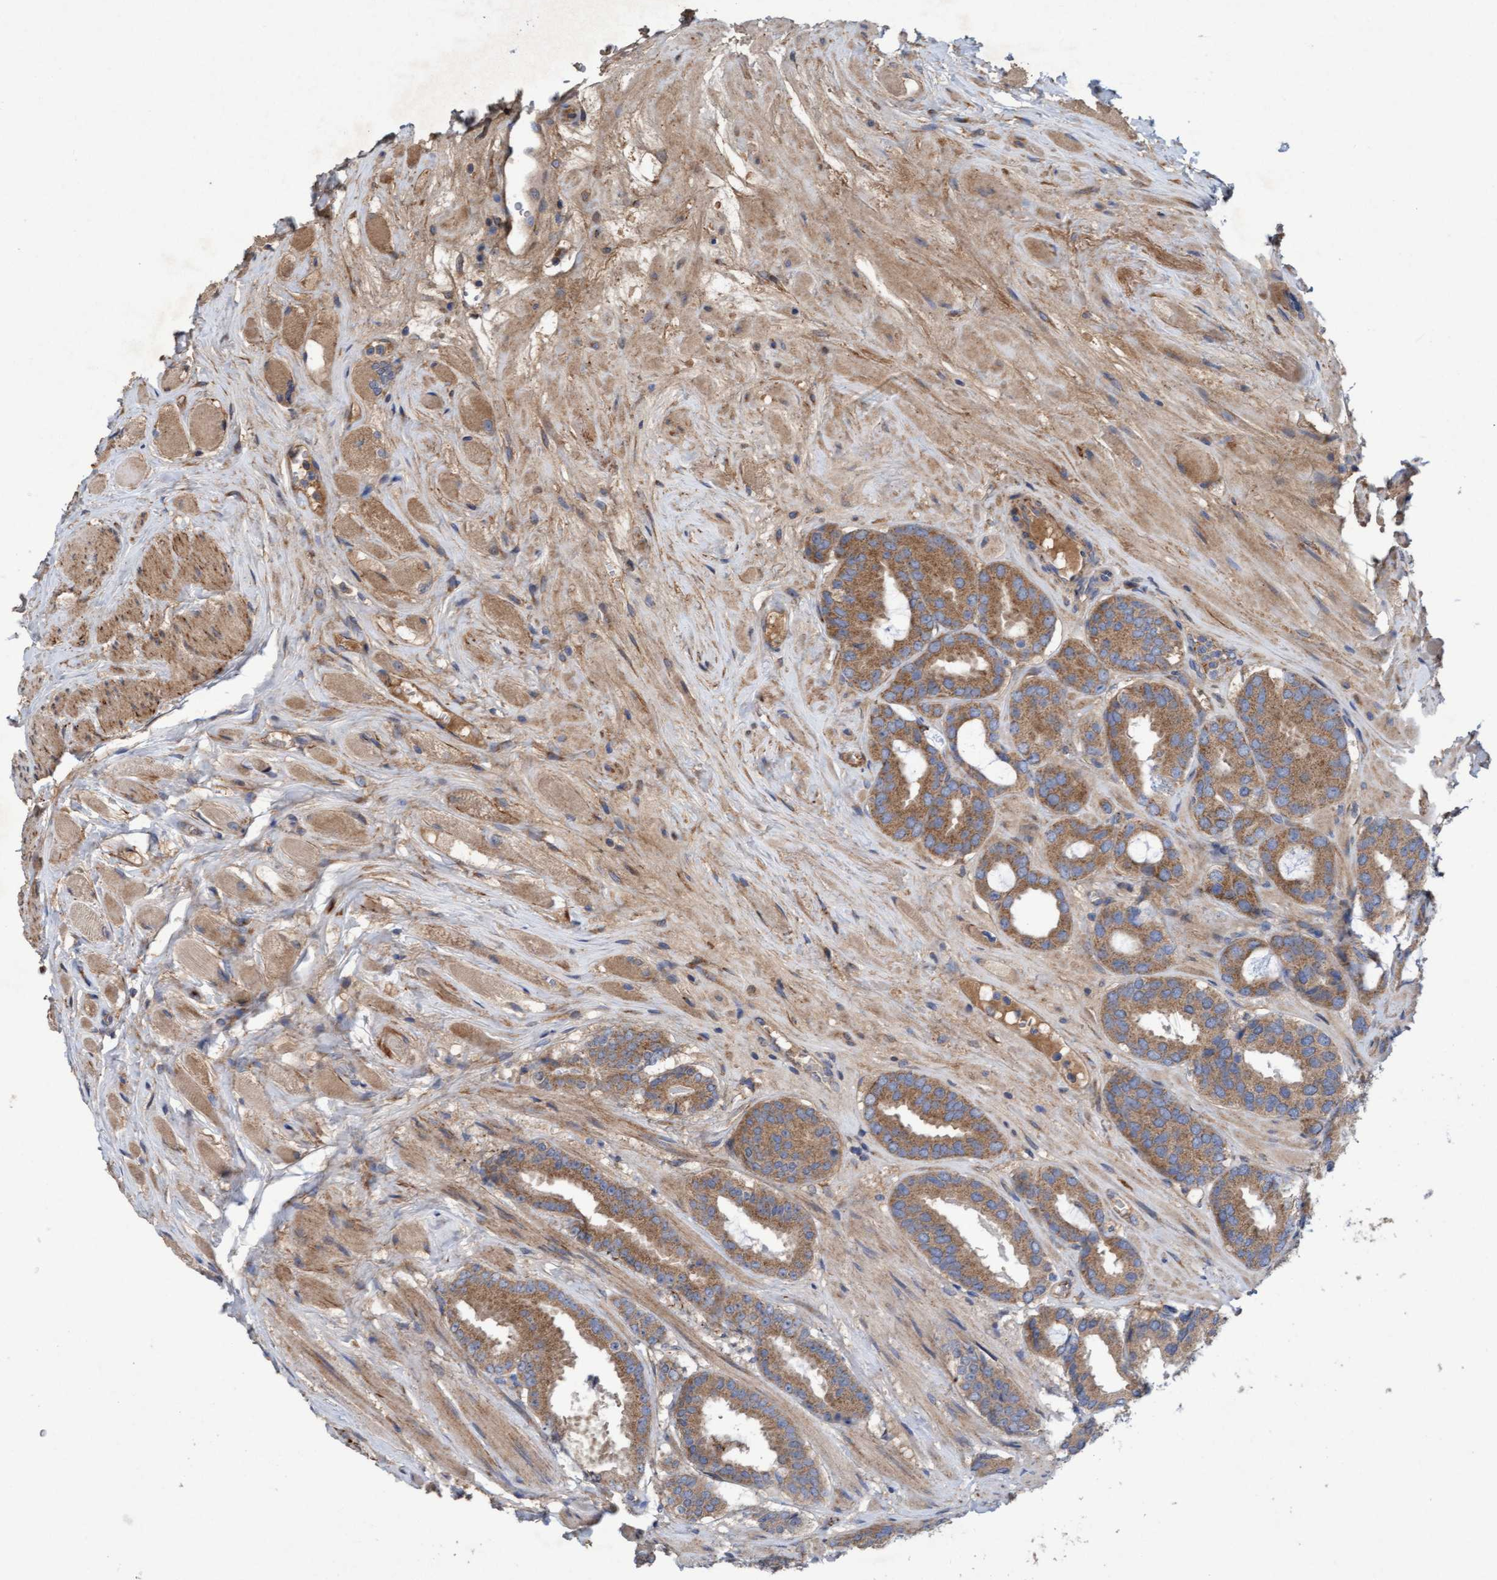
{"staining": {"intensity": "moderate", "quantity": ">75%", "location": "cytoplasmic/membranous"}, "tissue": "prostate cancer", "cell_type": "Tumor cells", "image_type": "cancer", "snomed": [{"axis": "morphology", "description": "Adenocarcinoma, Low grade"}, {"axis": "topography", "description": "Prostate"}], "caption": "Tumor cells demonstrate medium levels of moderate cytoplasmic/membranous staining in about >75% of cells in human low-grade adenocarcinoma (prostate). (DAB IHC with brightfield microscopy, high magnification).", "gene": "DDHD2", "patient": {"sex": "male", "age": 69}}